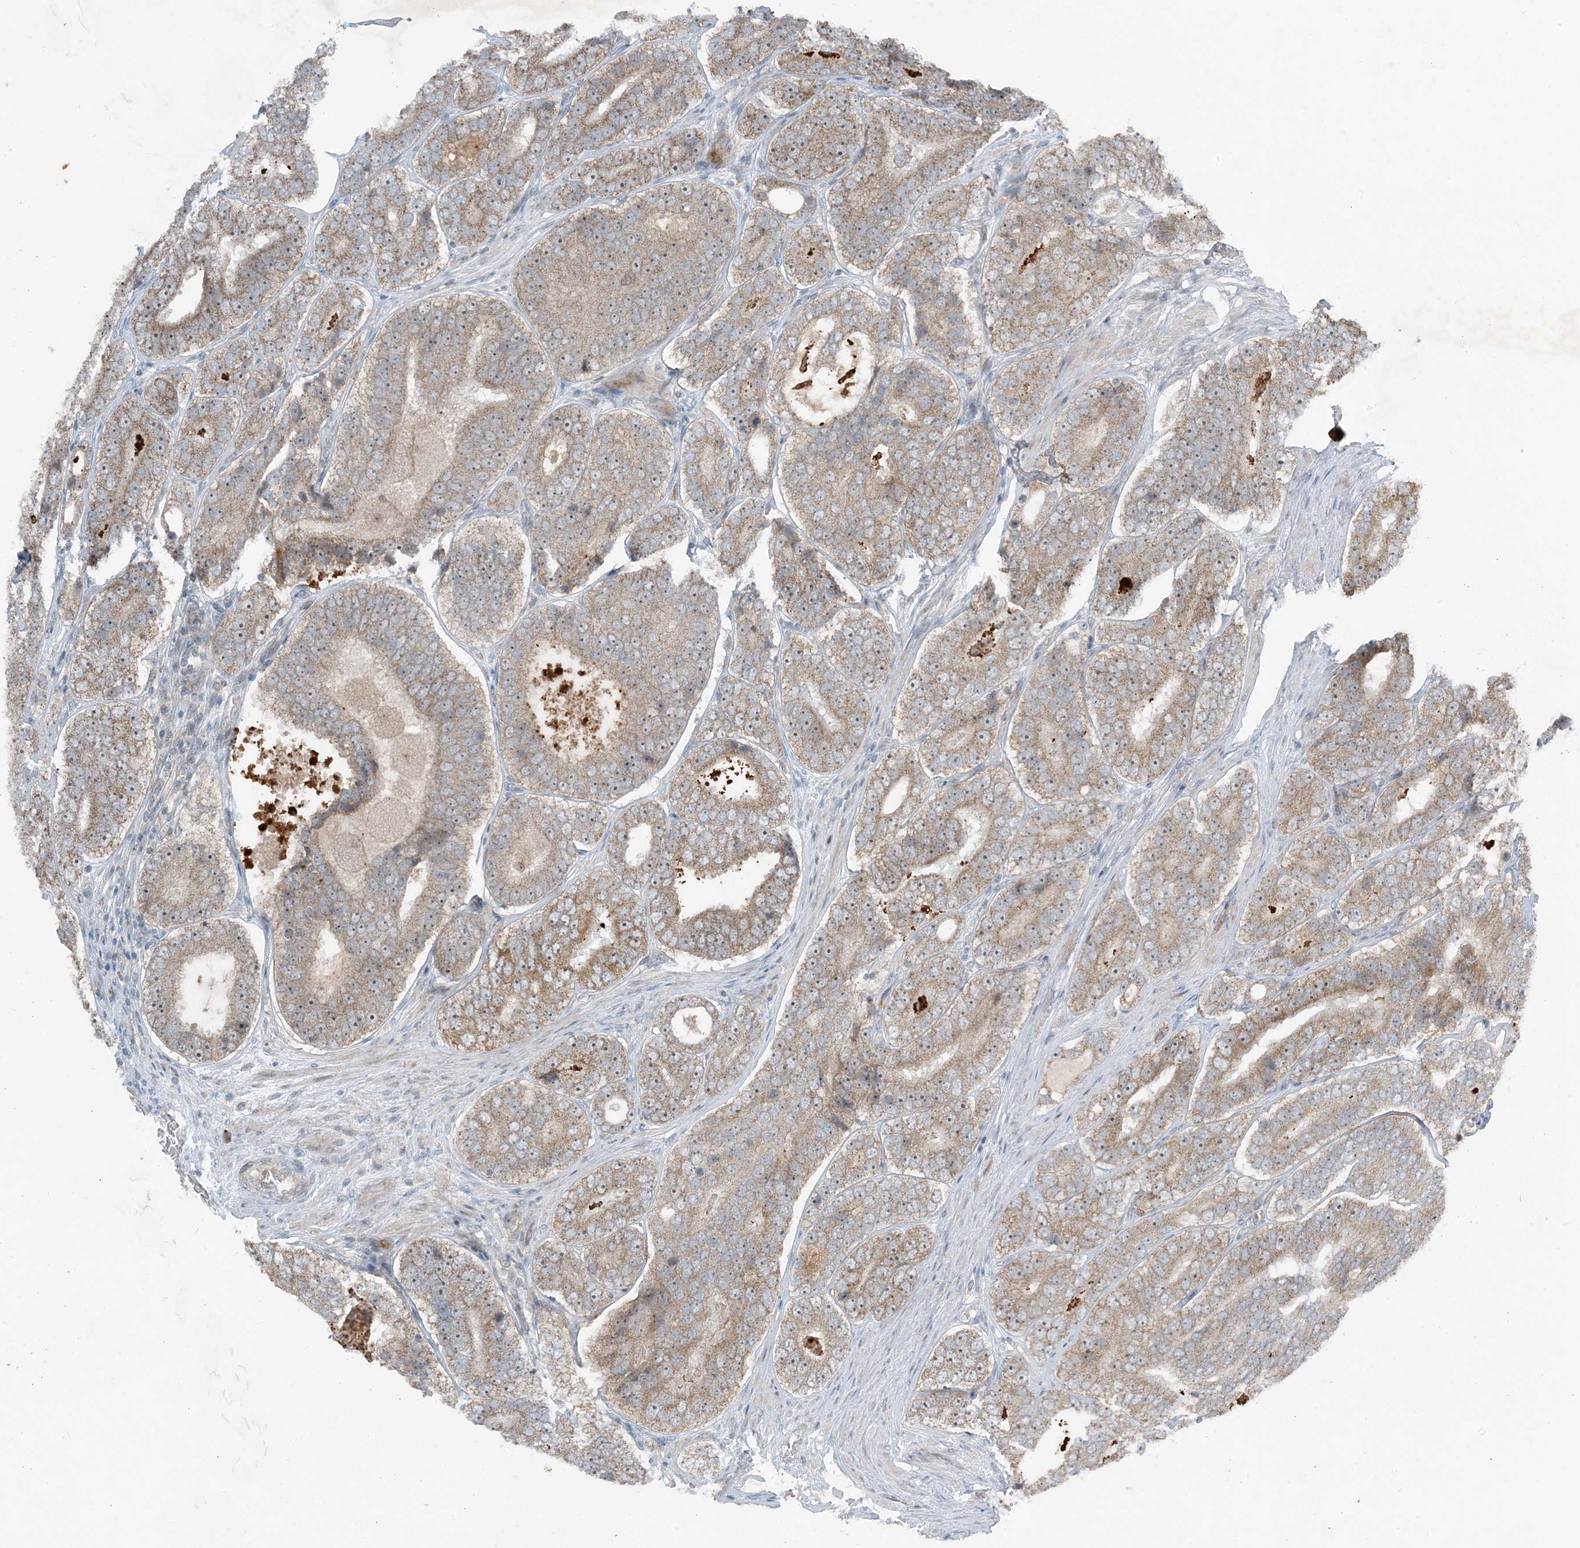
{"staining": {"intensity": "moderate", "quantity": ">75%", "location": "cytoplasmic/membranous"}, "tissue": "prostate cancer", "cell_type": "Tumor cells", "image_type": "cancer", "snomed": [{"axis": "morphology", "description": "Adenocarcinoma, High grade"}, {"axis": "topography", "description": "Prostate"}], "caption": "Protein staining of prostate cancer (adenocarcinoma (high-grade)) tissue demonstrates moderate cytoplasmic/membranous staining in about >75% of tumor cells. (Stains: DAB (3,3'-diaminobenzidine) in brown, nuclei in blue, Microscopy: brightfield microscopy at high magnification).", "gene": "MITD1", "patient": {"sex": "male", "age": 56}}